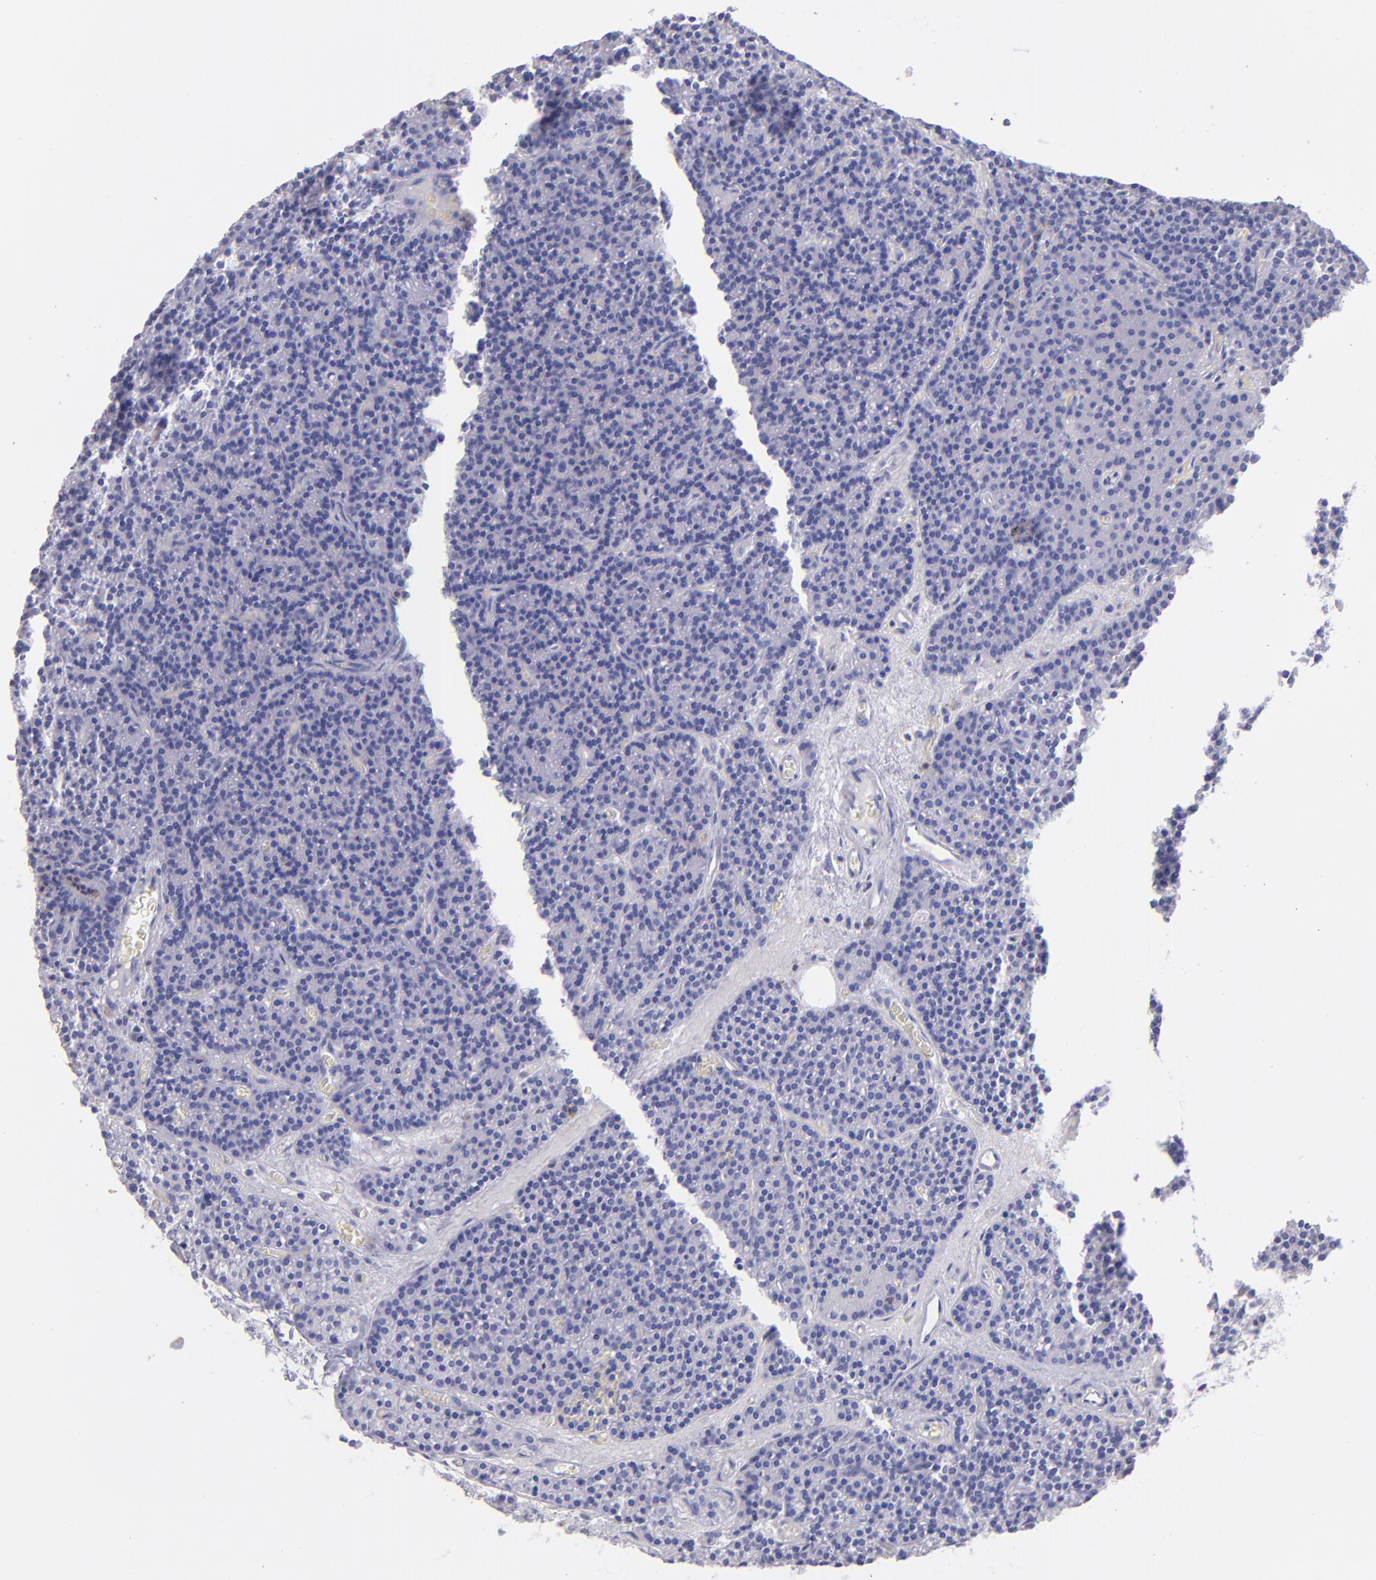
{"staining": {"intensity": "negative", "quantity": "none", "location": "none"}, "tissue": "parathyroid gland", "cell_type": "Glandular cells", "image_type": "normal", "snomed": [{"axis": "morphology", "description": "Normal tissue, NOS"}, {"axis": "topography", "description": "Parathyroid gland"}], "caption": "Glandular cells show no significant staining in unremarkable parathyroid gland.", "gene": "CD69", "patient": {"sex": "male", "age": 57}}